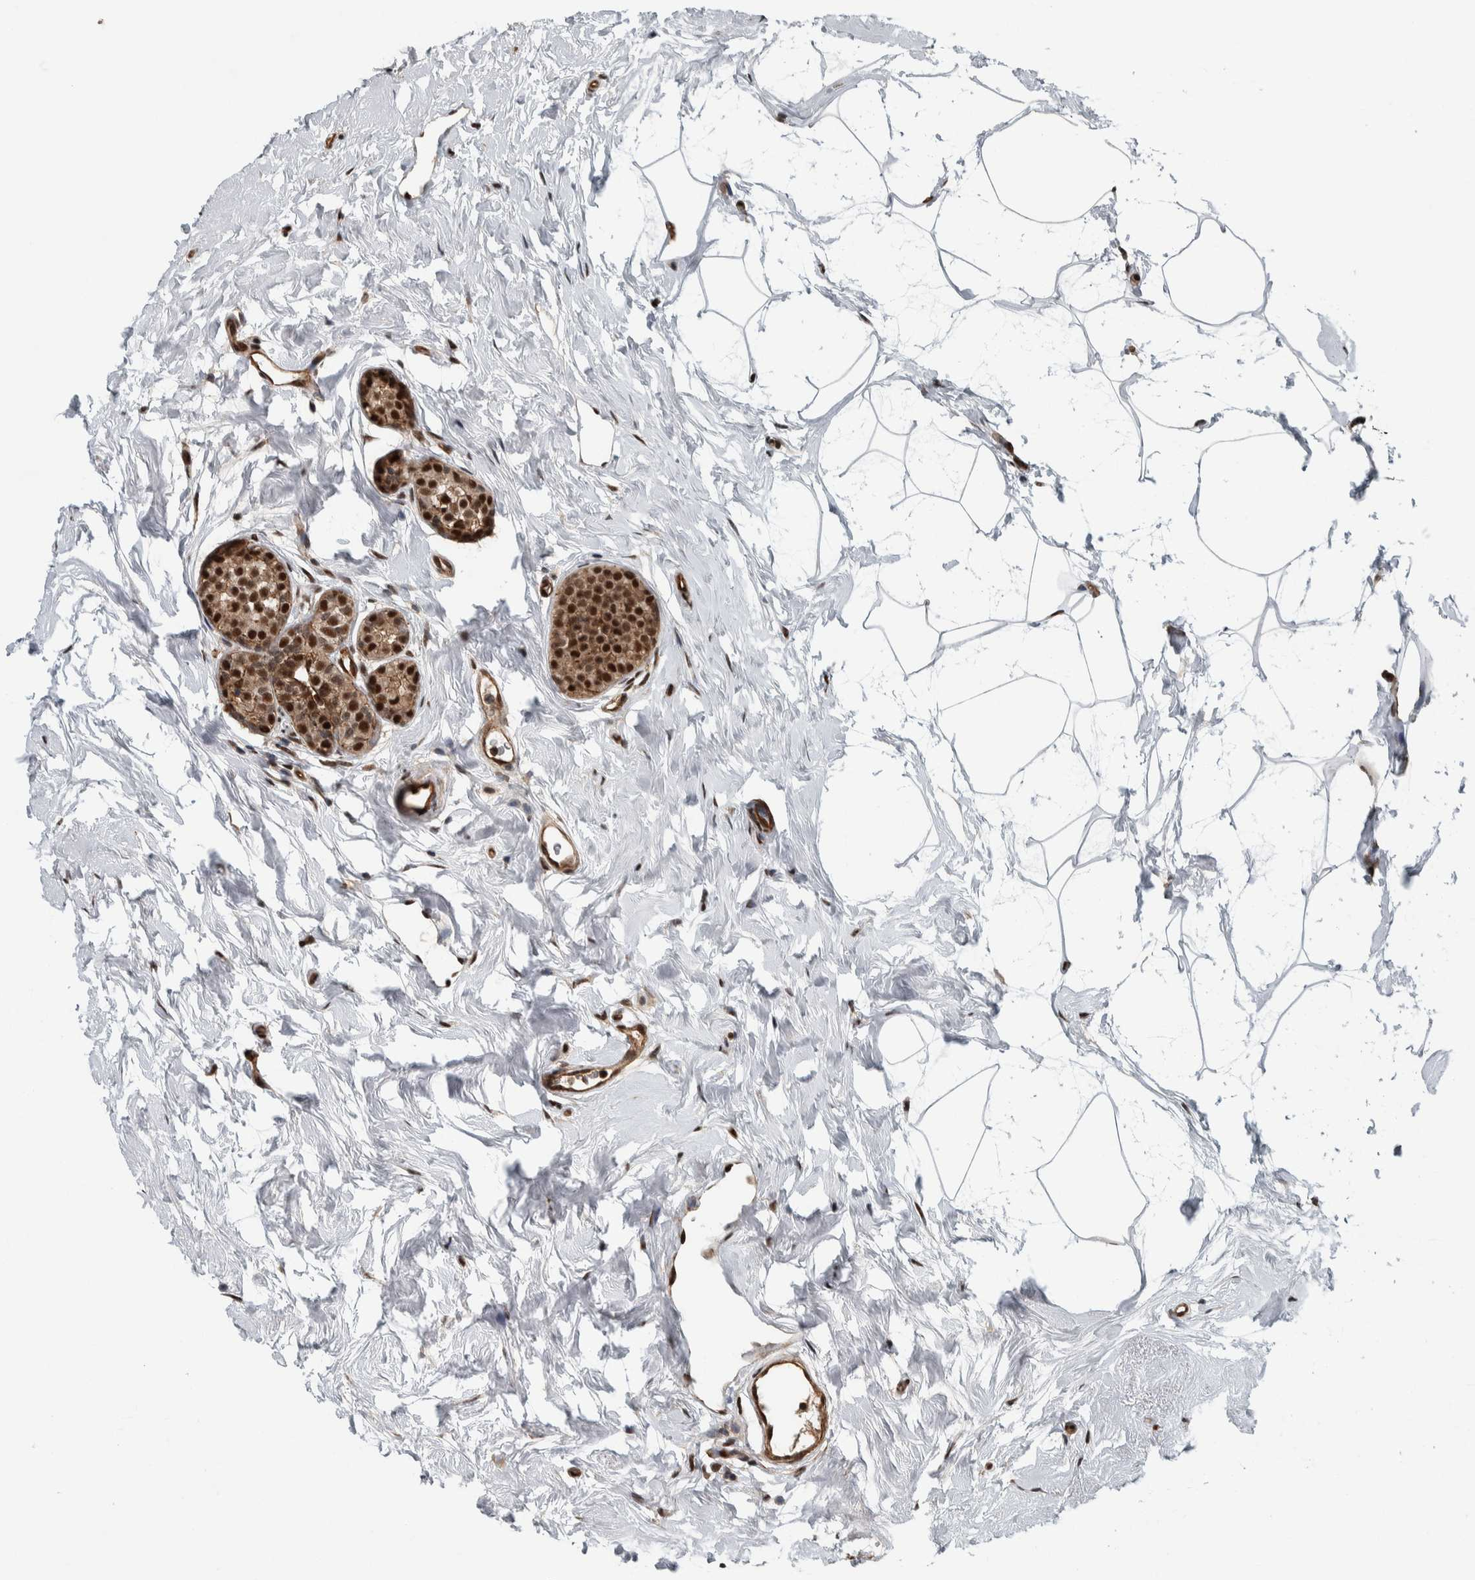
{"staining": {"intensity": "strong", "quantity": ">75%", "location": "cytoplasmic/membranous,nuclear"}, "tissue": "breast cancer", "cell_type": "Tumor cells", "image_type": "cancer", "snomed": [{"axis": "morphology", "description": "Duct carcinoma"}, {"axis": "topography", "description": "Breast"}], "caption": "Brown immunohistochemical staining in human breast cancer exhibits strong cytoplasmic/membranous and nuclear staining in approximately >75% of tumor cells.", "gene": "FAM135B", "patient": {"sex": "female", "age": 55}}